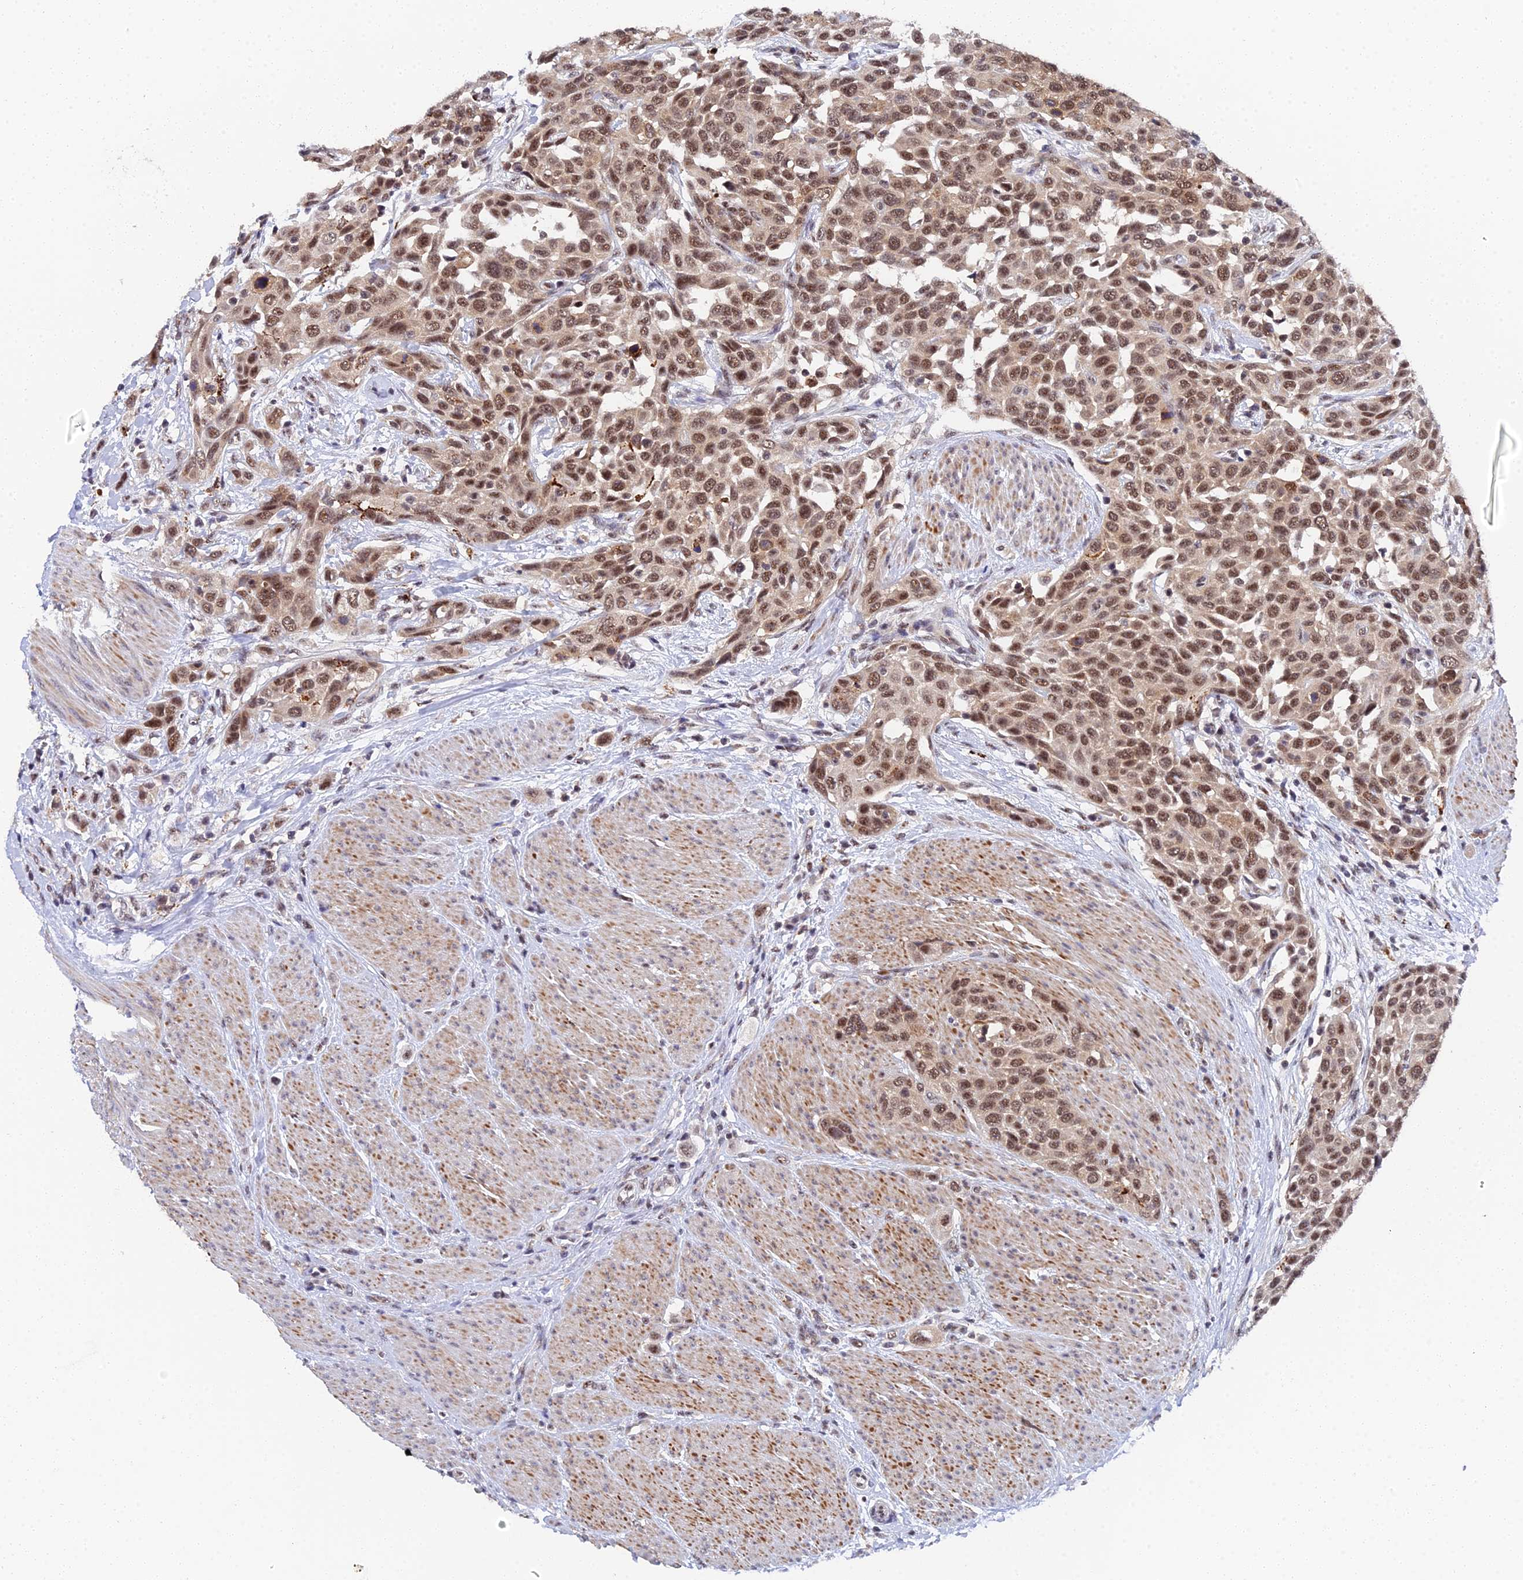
{"staining": {"intensity": "moderate", "quantity": ">75%", "location": "nuclear"}, "tissue": "urothelial cancer", "cell_type": "Tumor cells", "image_type": "cancer", "snomed": [{"axis": "morphology", "description": "Urothelial carcinoma, High grade"}, {"axis": "topography", "description": "Urinary bladder"}], "caption": "A medium amount of moderate nuclear positivity is appreciated in approximately >75% of tumor cells in high-grade urothelial carcinoma tissue. Using DAB (3,3'-diaminobenzidine) (brown) and hematoxylin (blue) stains, captured at high magnification using brightfield microscopy.", "gene": "MAGOHB", "patient": {"sex": "male", "age": 50}}